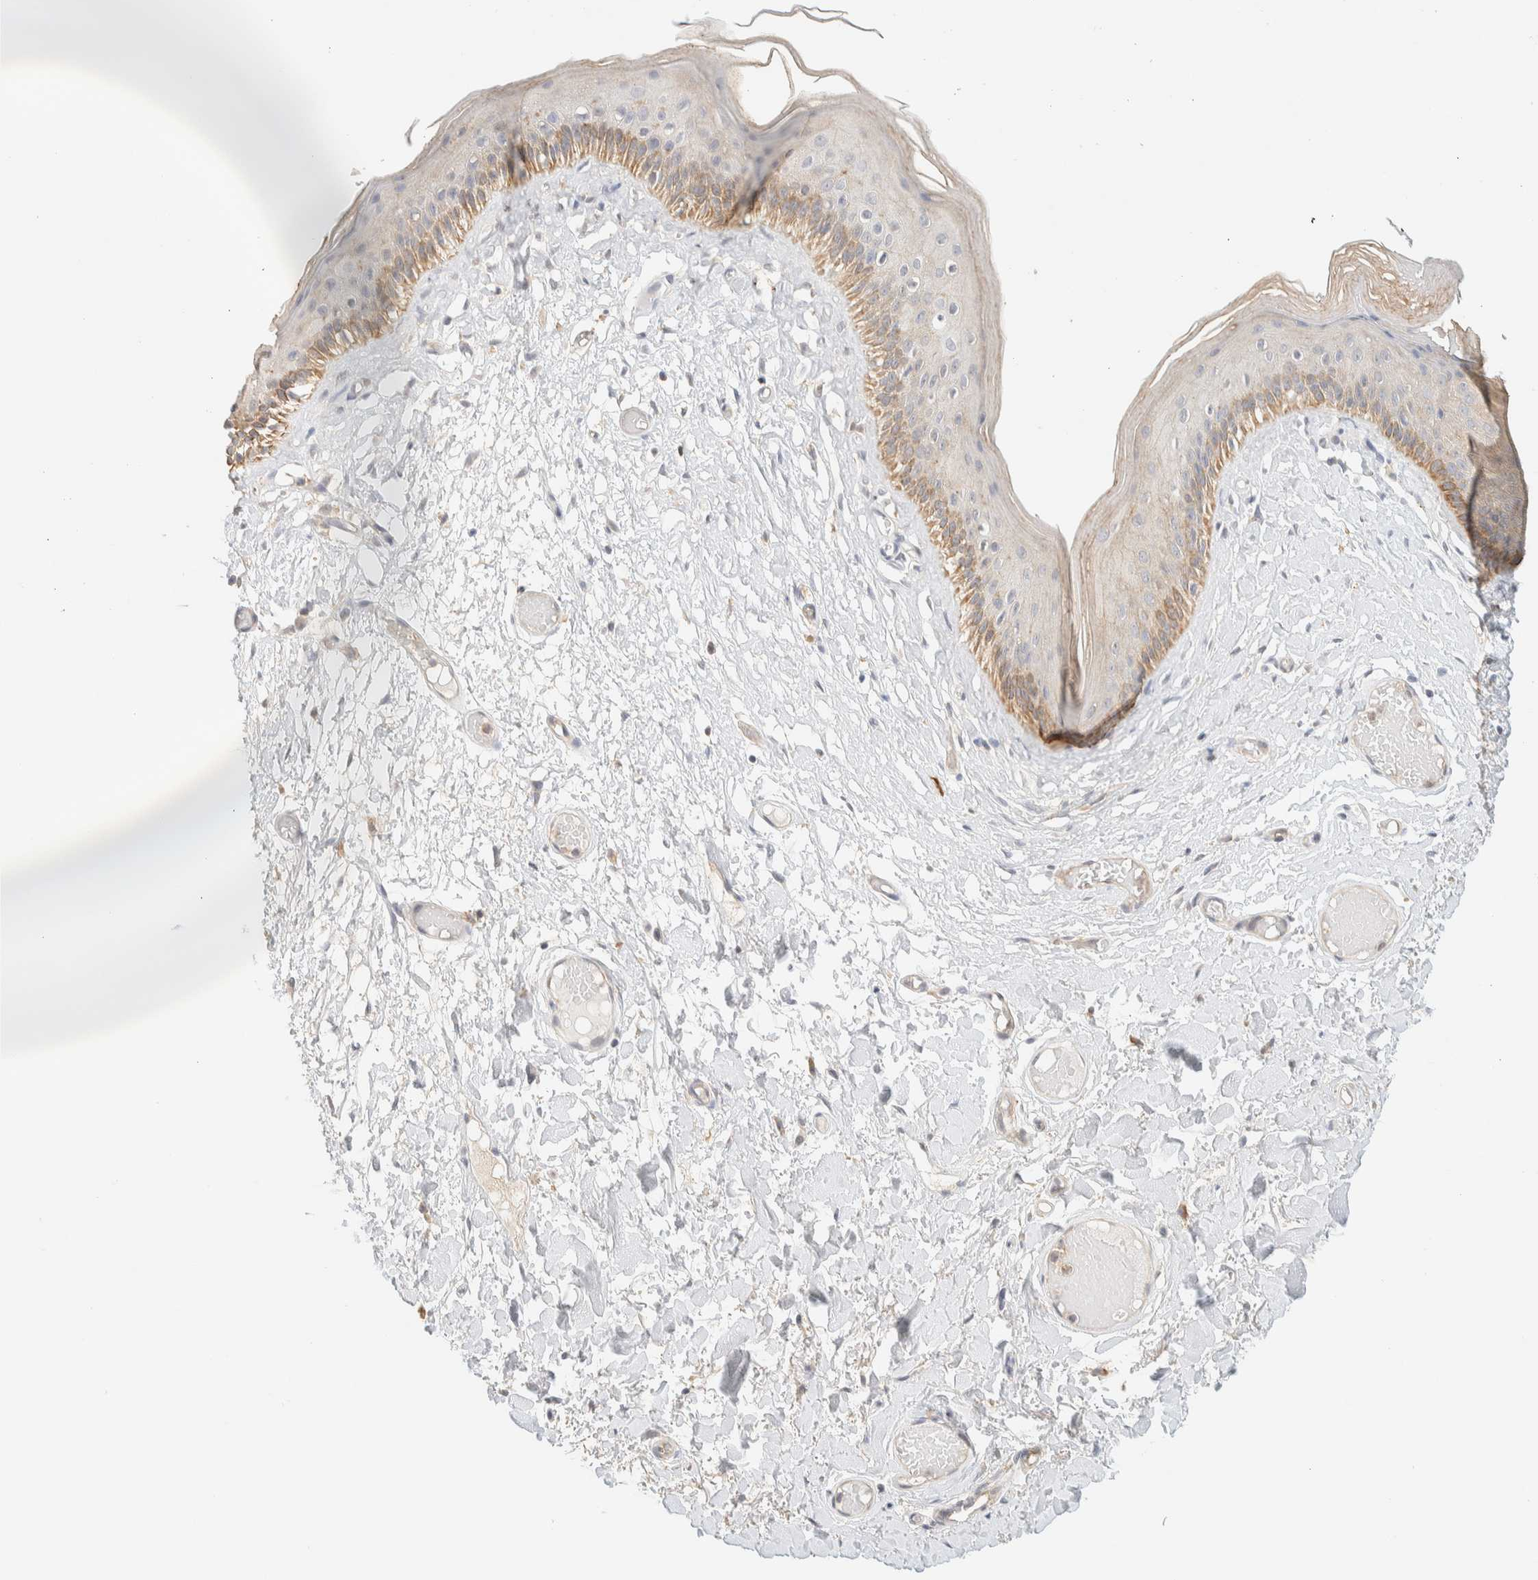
{"staining": {"intensity": "moderate", "quantity": "25%-75%", "location": "cytoplasmic/membranous"}, "tissue": "skin", "cell_type": "Epidermal cells", "image_type": "normal", "snomed": [{"axis": "morphology", "description": "Normal tissue, NOS"}, {"axis": "topography", "description": "Vulva"}], "caption": "DAB (3,3'-diaminobenzidine) immunohistochemical staining of unremarkable skin reveals moderate cytoplasmic/membranous protein staining in about 25%-75% of epidermal cells.", "gene": "TBC1D8B", "patient": {"sex": "female", "age": 73}}